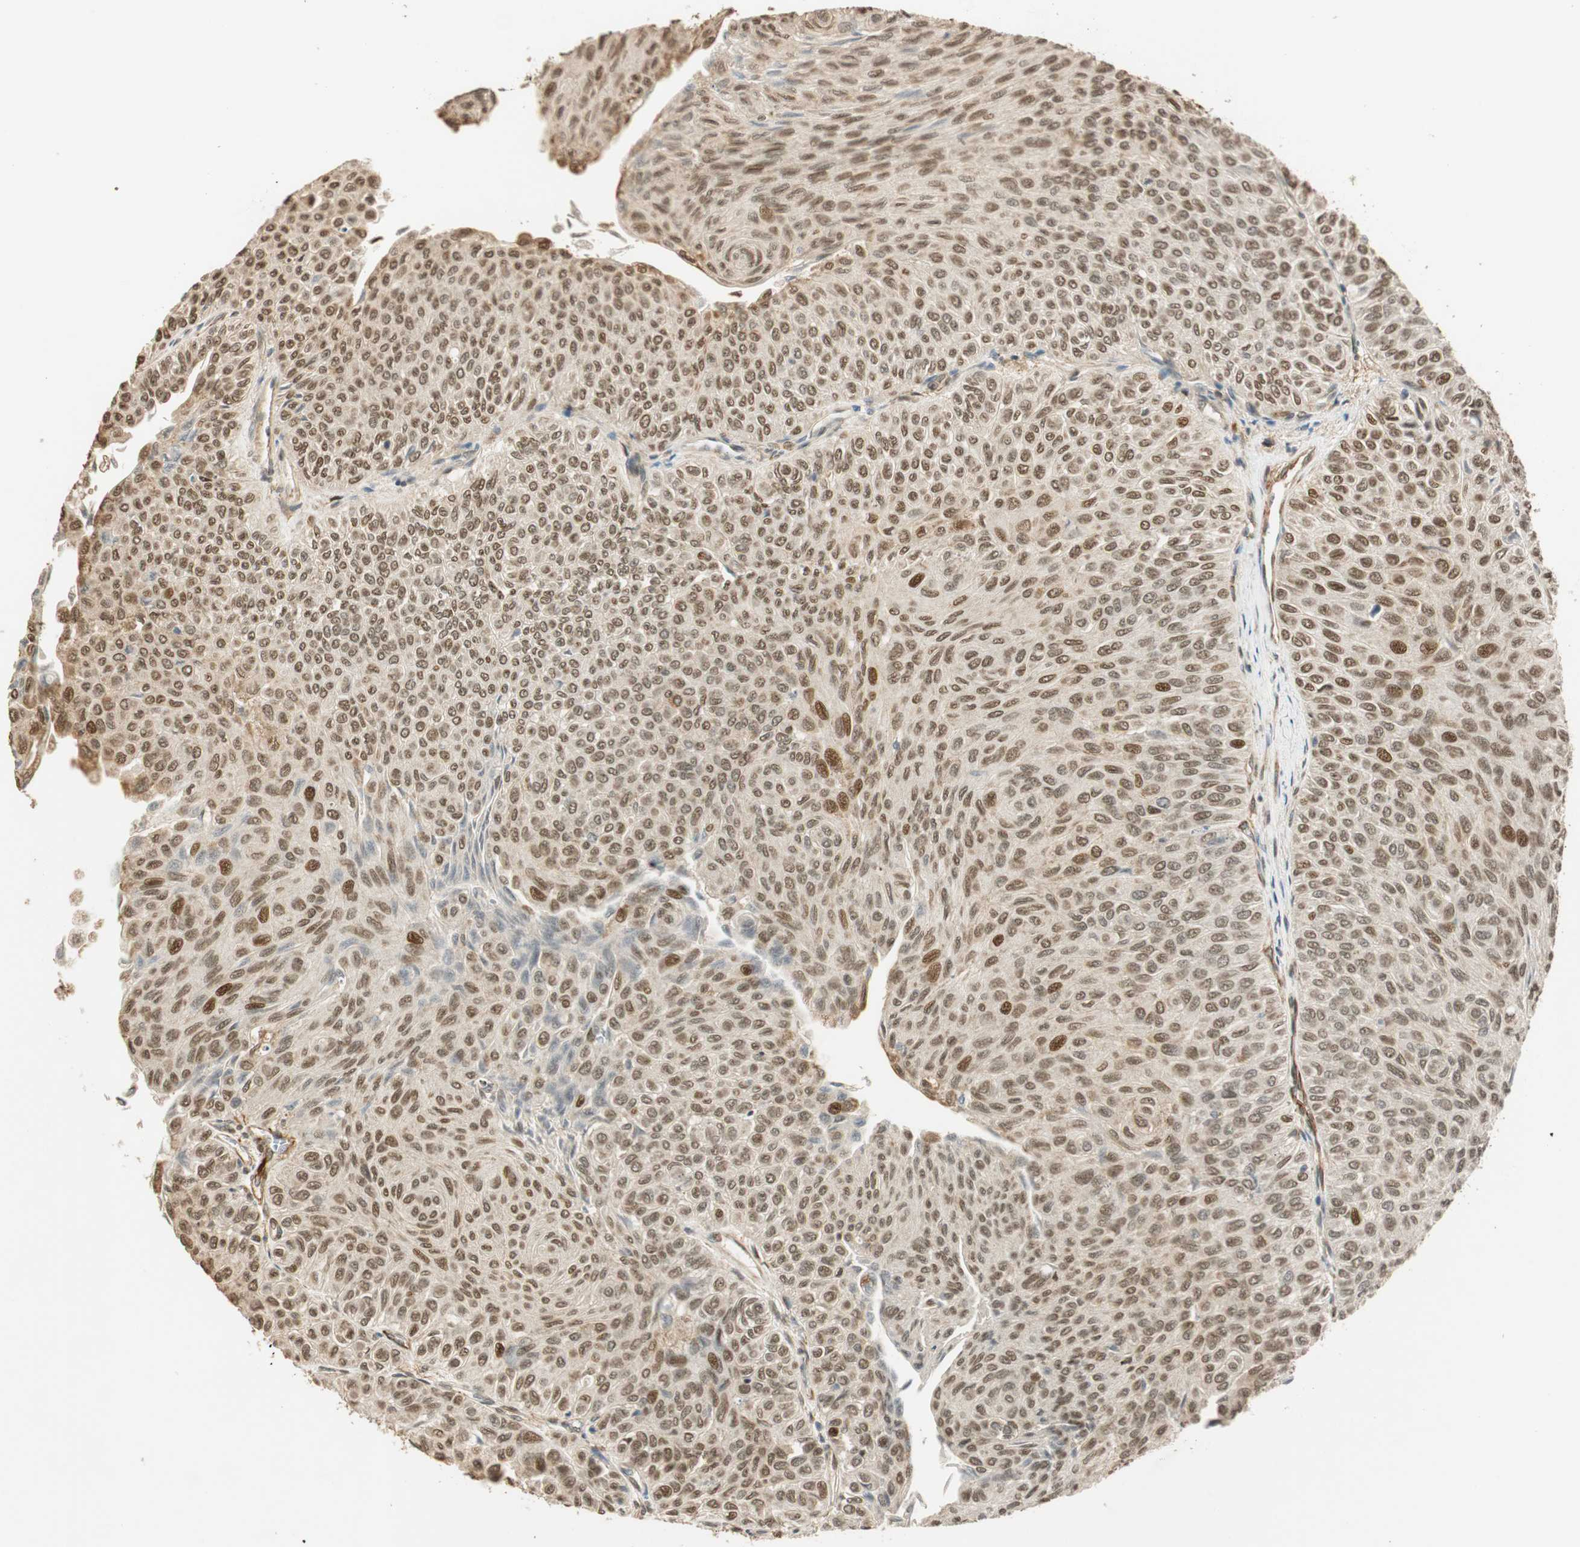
{"staining": {"intensity": "weak", "quantity": "25%-75%", "location": "cytoplasmic/membranous,nuclear"}, "tissue": "urothelial cancer", "cell_type": "Tumor cells", "image_type": "cancer", "snomed": [{"axis": "morphology", "description": "Urothelial carcinoma, Low grade"}, {"axis": "topography", "description": "Urinary bladder"}], "caption": "Immunohistochemistry (DAB) staining of urothelial cancer demonstrates weak cytoplasmic/membranous and nuclear protein expression in about 25%-75% of tumor cells.", "gene": "NES", "patient": {"sex": "male", "age": 78}}